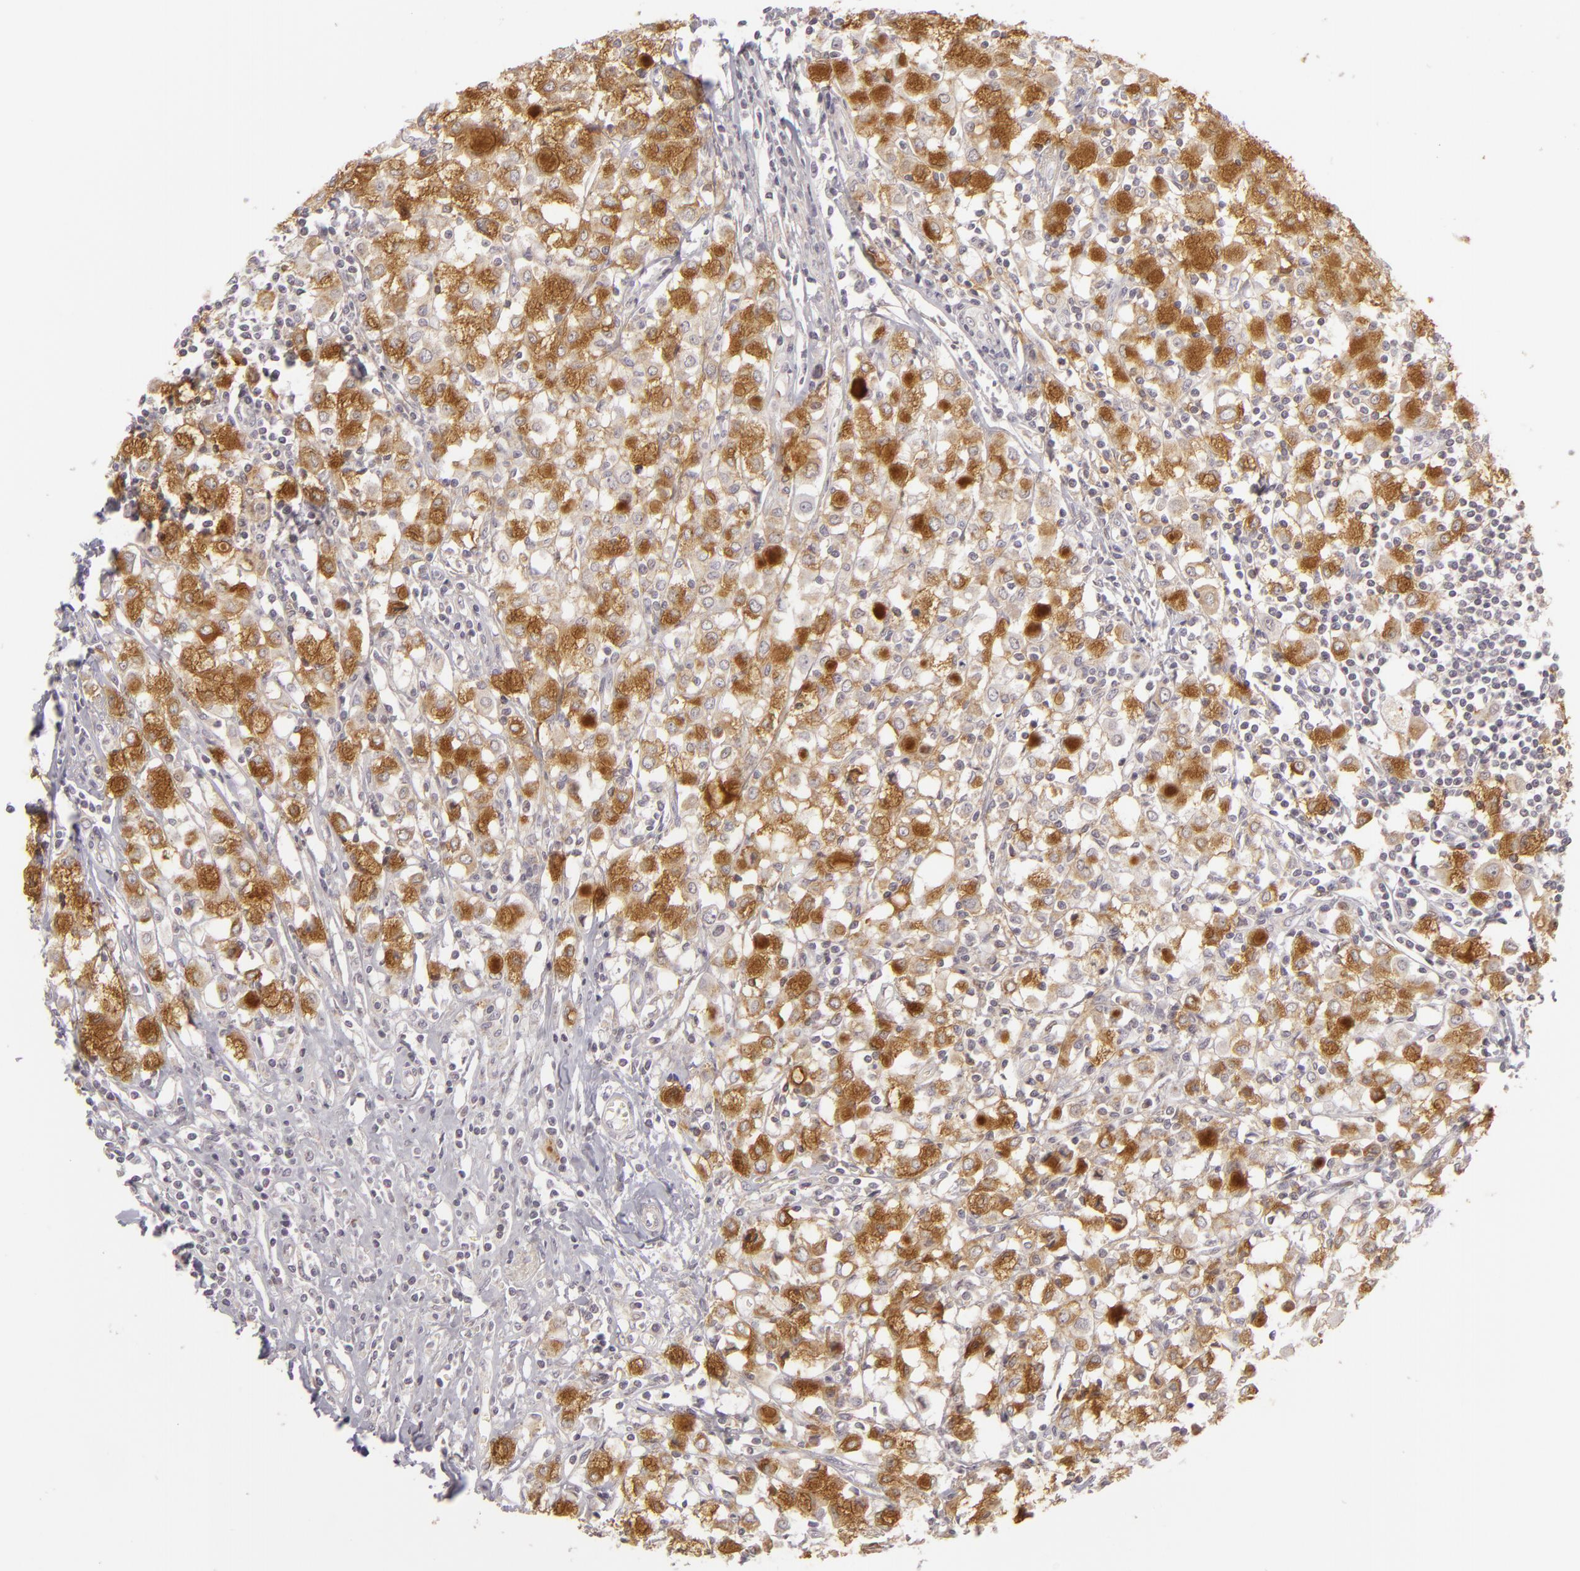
{"staining": {"intensity": "moderate", "quantity": "25%-75%", "location": "cytoplasmic/membranous,nuclear"}, "tissue": "breast cancer", "cell_type": "Tumor cells", "image_type": "cancer", "snomed": [{"axis": "morphology", "description": "Lobular carcinoma"}, {"axis": "topography", "description": "Breast"}], "caption": "Breast cancer tissue demonstrates moderate cytoplasmic/membranous and nuclear staining in about 25%-75% of tumor cells", "gene": "SIX1", "patient": {"sex": "female", "age": 85}}